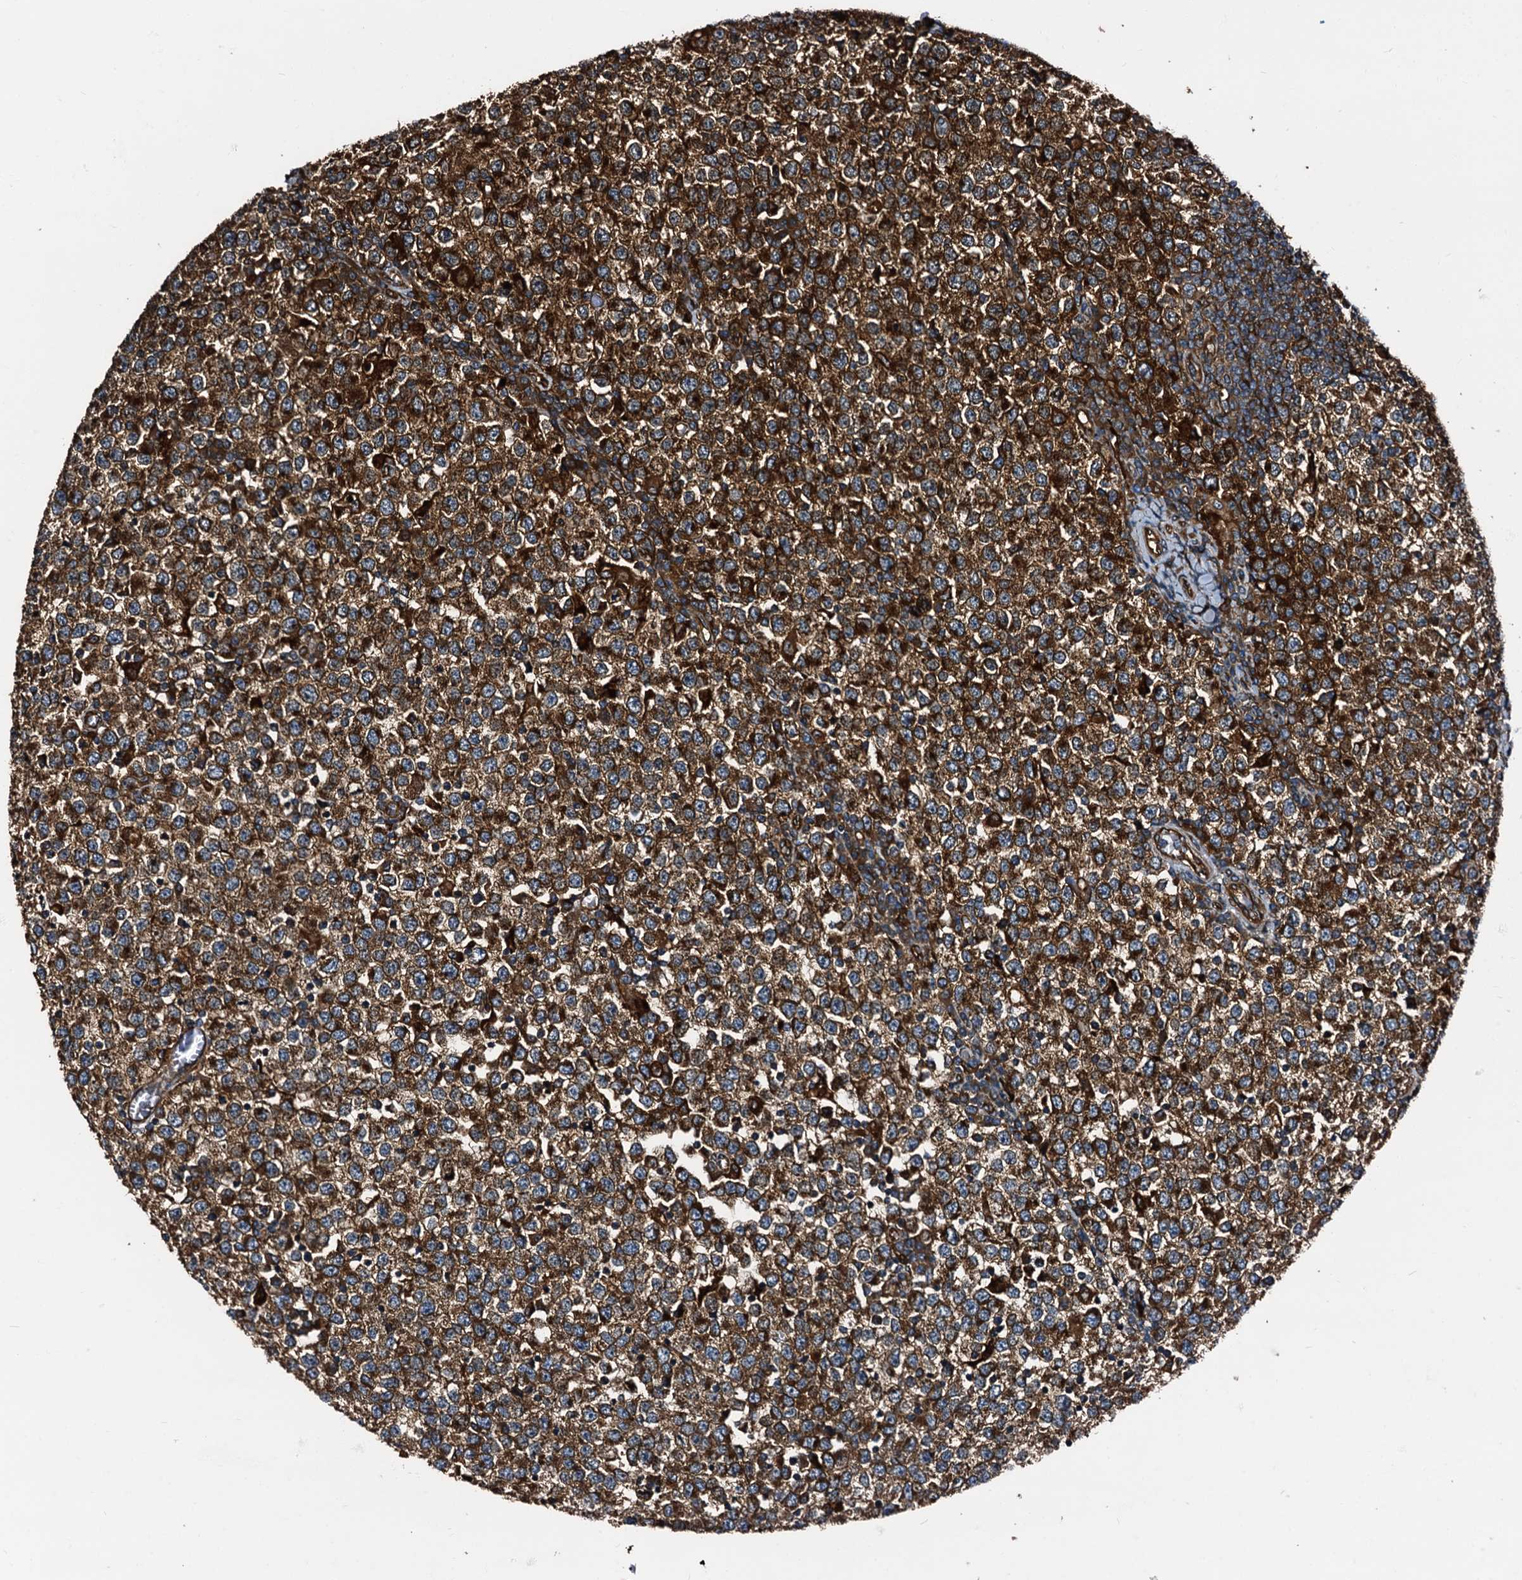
{"staining": {"intensity": "strong", "quantity": ">75%", "location": "cytoplasmic/membranous"}, "tissue": "testis cancer", "cell_type": "Tumor cells", "image_type": "cancer", "snomed": [{"axis": "morphology", "description": "Seminoma, NOS"}, {"axis": "topography", "description": "Testis"}], "caption": "Approximately >75% of tumor cells in seminoma (testis) demonstrate strong cytoplasmic/membranous protein positivity as visualized by brown immunohistochemical staining.", "gene": "PEX5", "patient": {"sex": "male", "age": 65}}